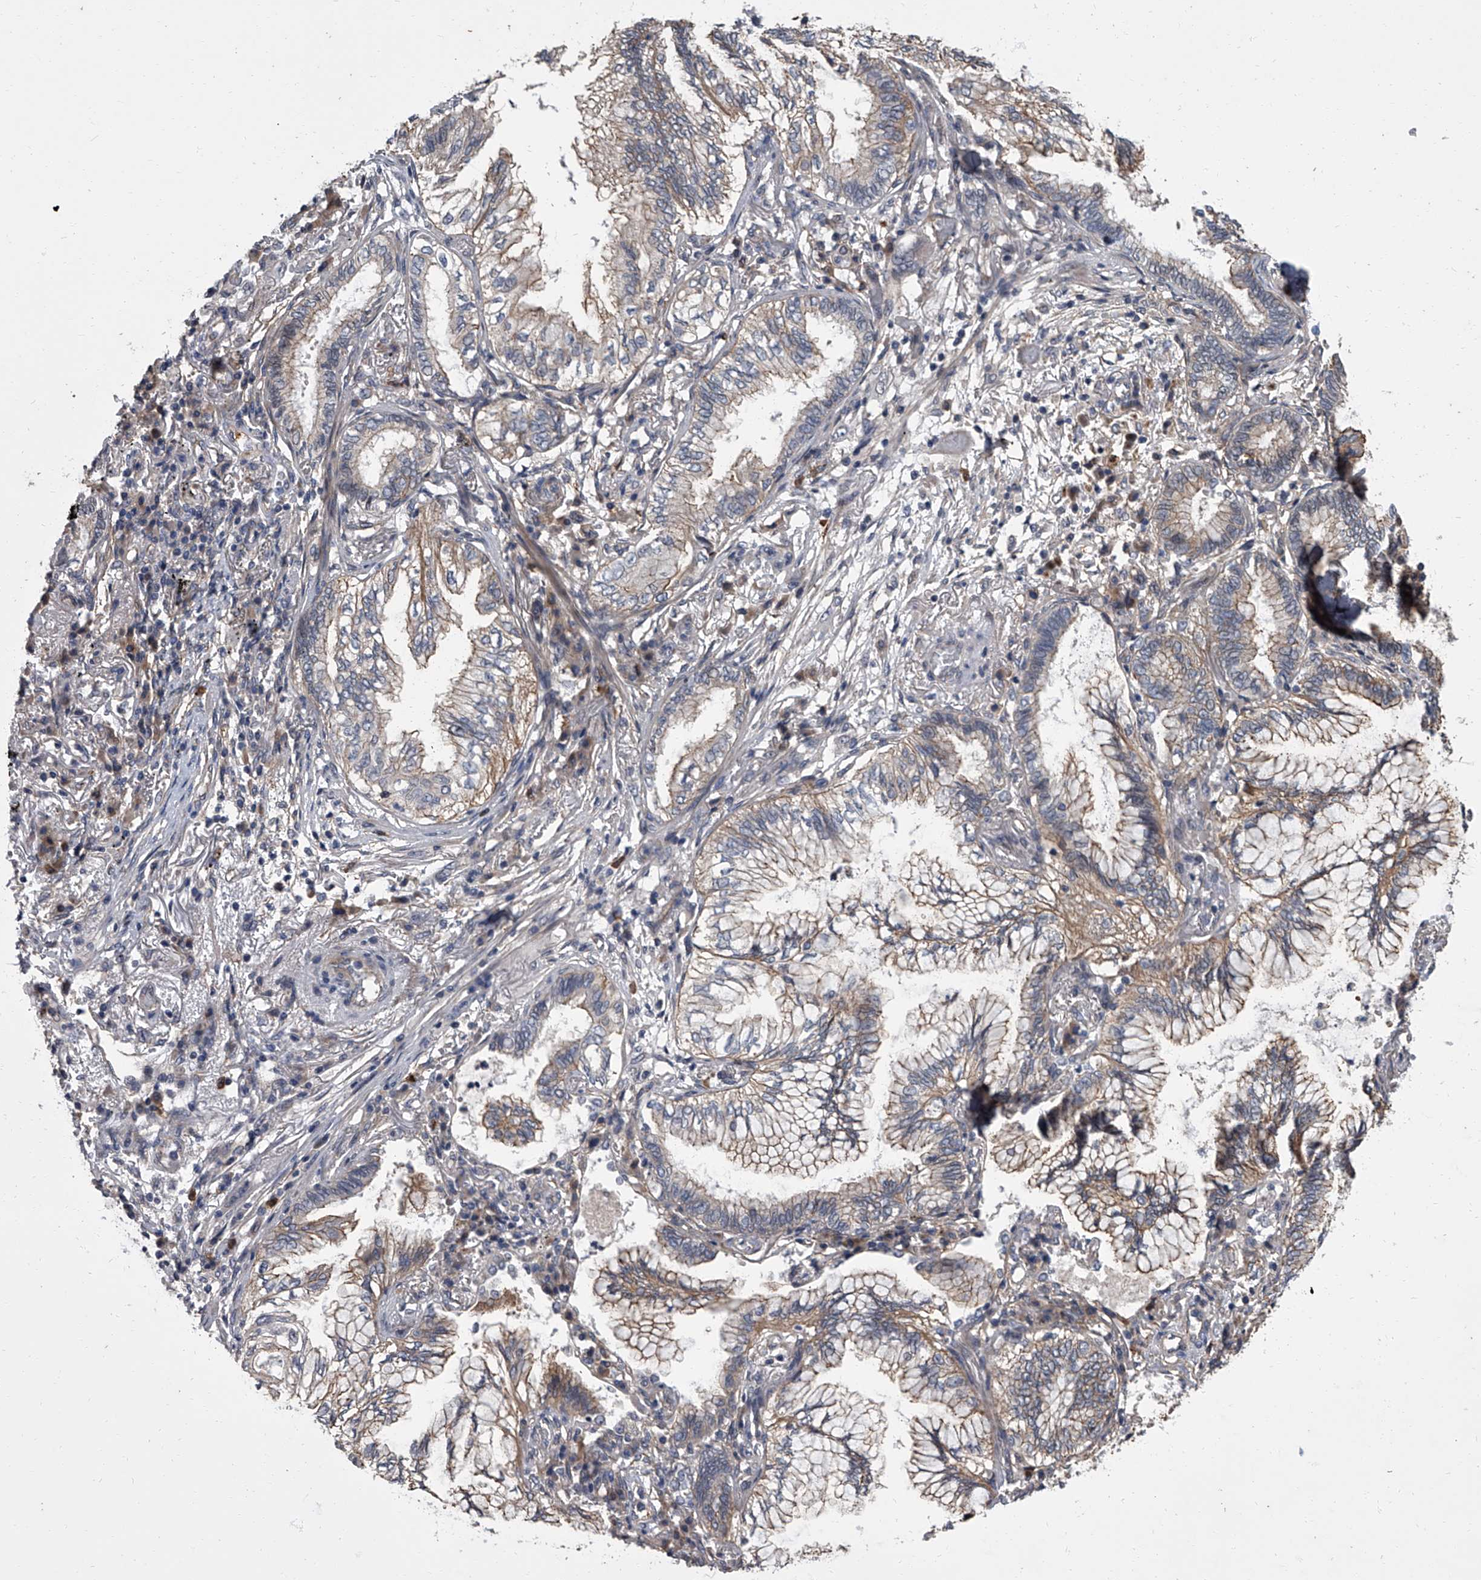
{"staining": {"intensity": "weak", "quantity": ">75%", "location": "cytoplasmic/membranous"}, "tissue": "lung cancer", "cell_type": "Tumor cells", "image_type": "cancer", "snomed": [{"axis": "morphology", "description": "Adenocarcinoma, NOS"}, {"axis": "topography", "description": "Lung"}], "caption": "This is a micrograph of IHC staining of adenocarcinoma (lung), which shows weak positivity in the cytoplasmic/membranous of tumor cells.", "gene": "SIRT4", "patient": {"sex": "female", "age": 70}}